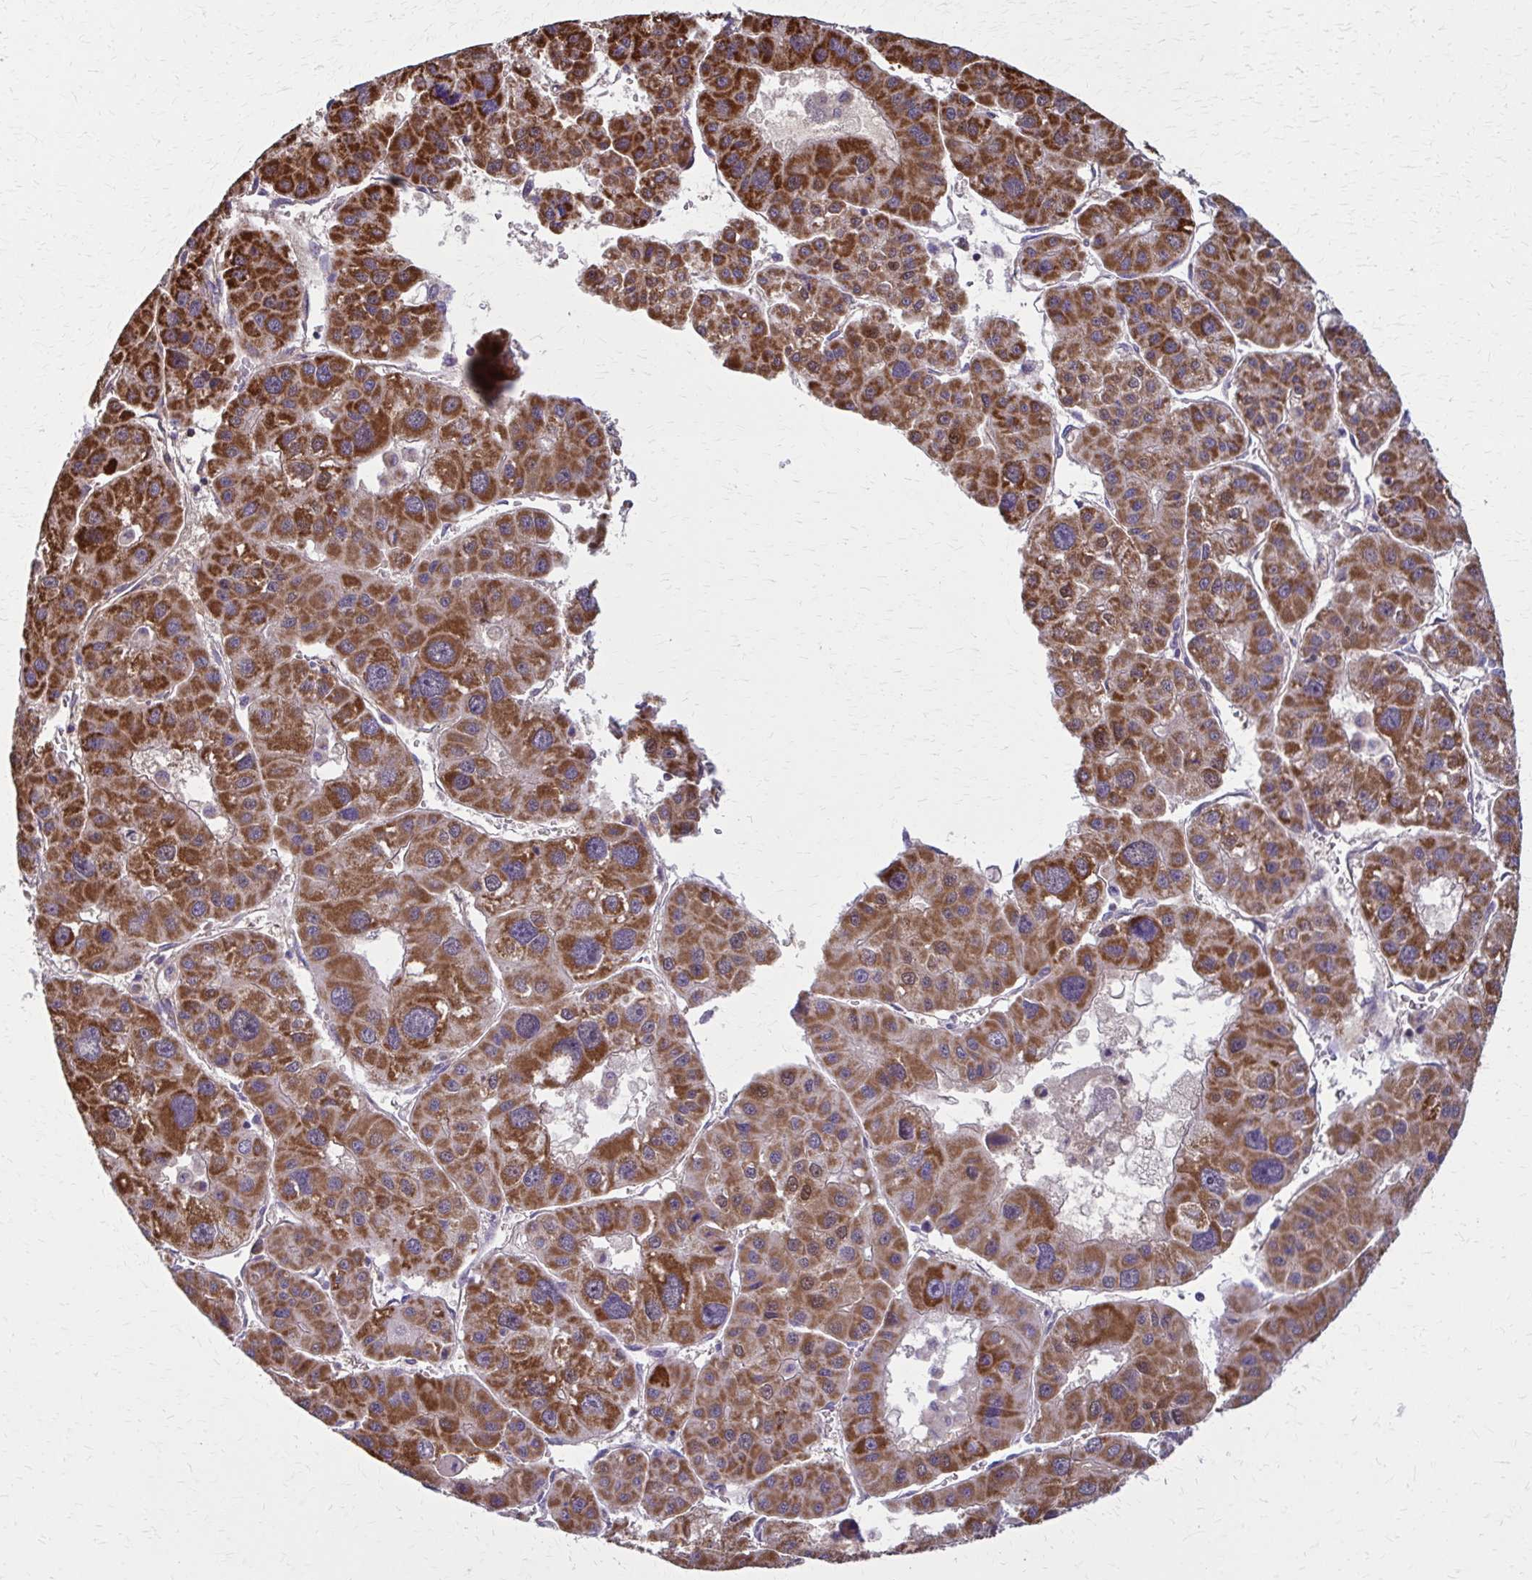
{"staining": {"intensity": "strong", "quantity": ">75%", "location": "cytoplasmic/membranous"}, "tissue": "liver cancer", "cell_type": "Tumor cells", "image_type": "cancer", "snomed": [{"axis": "morphology", "description": "Carcinoma, Hepatocellular, NOS"}, {"axis": "topography", "description": "Liver"}], "caption": "Strong cytoplasmic/membranous protein positivity is identified in approximately >75% of tumor cells in liver cancer (hepatocellular carcinoma).", "gene": "TVP23A", "patient": {"sex": "male", "age": 73}}